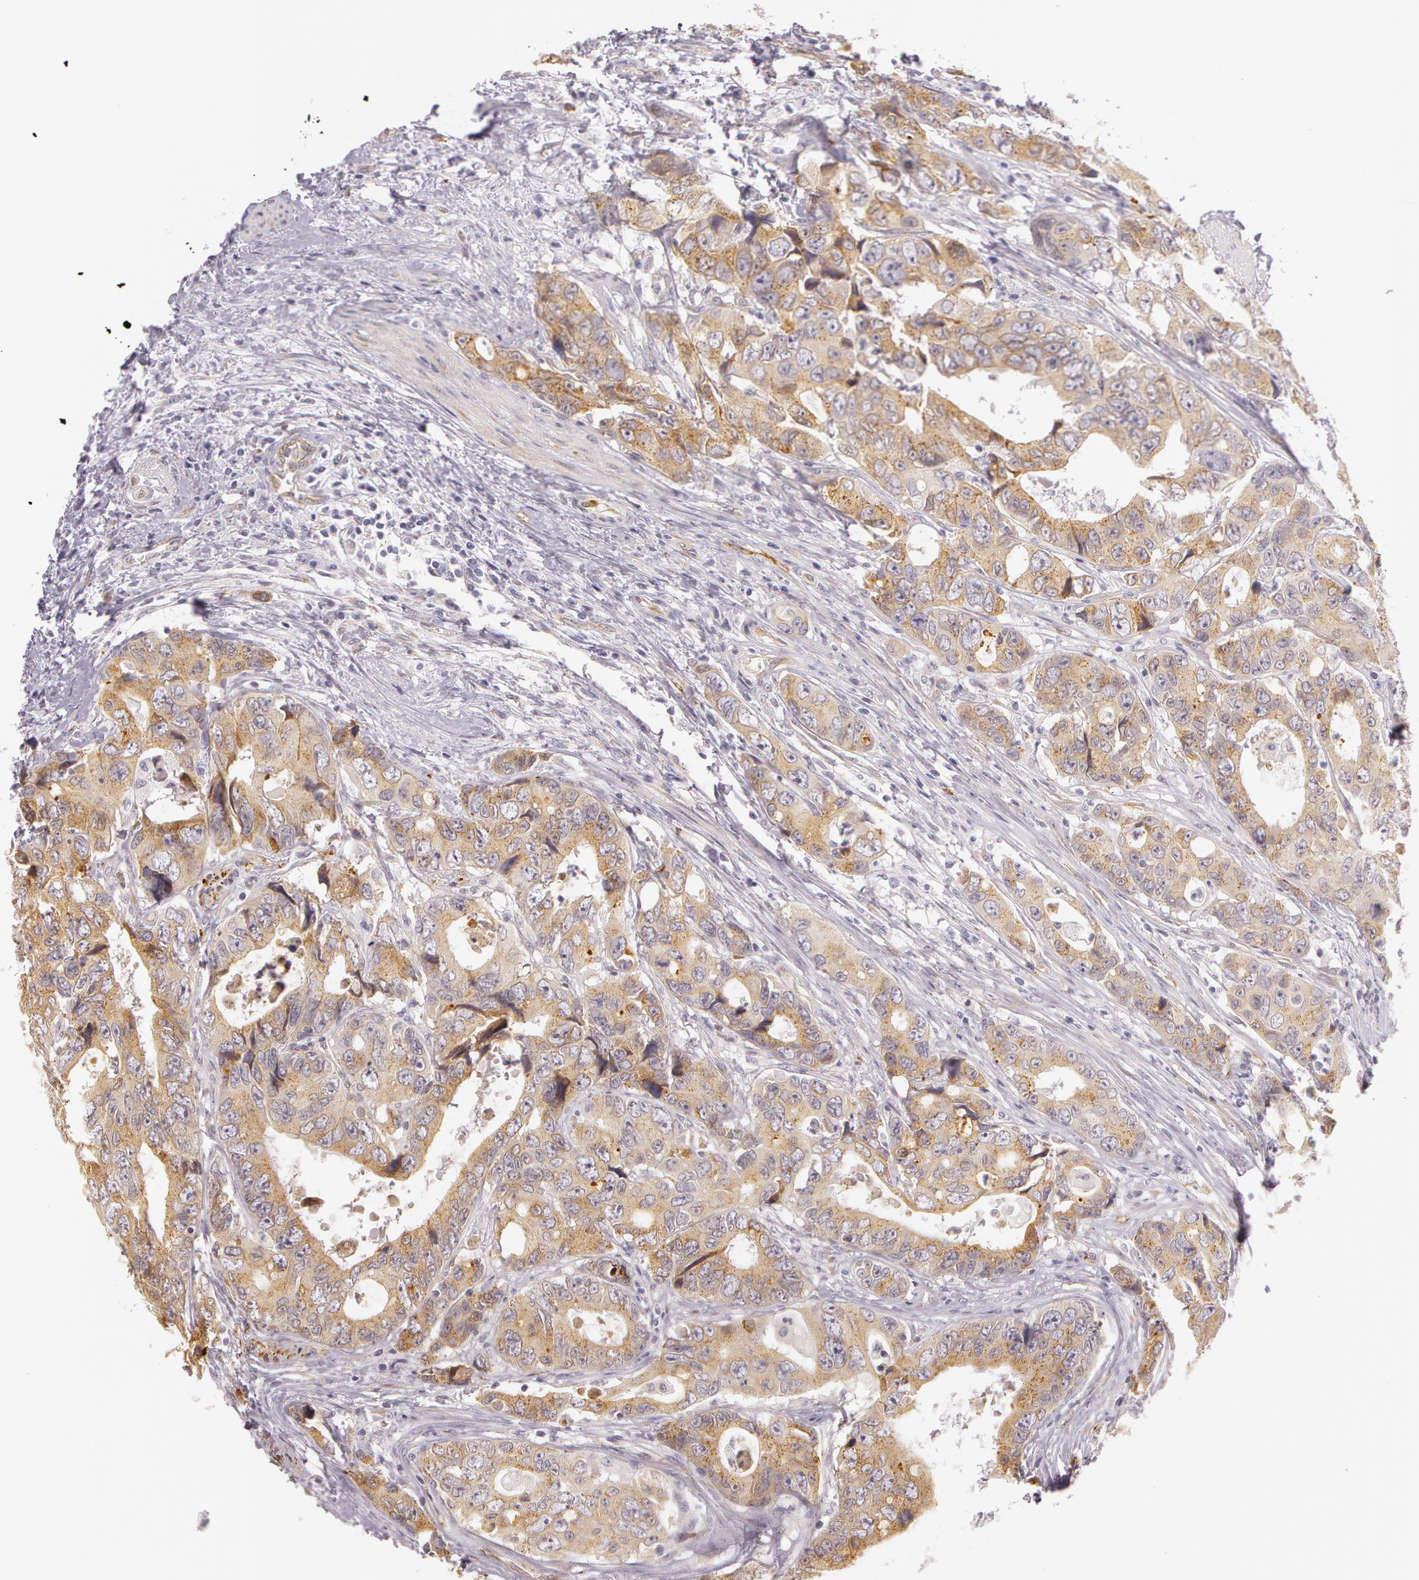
{"staining": {"intensity": "moderate", "quantity": ">75%", "location": "cytoplasmic/membranous"}, "tissue": "colorectal cancer", "cell_type": "Tumor cells", "image_type": "cancer", "snomed": [{"axis": "morphology", "description": "Adenocarcinoma, NOS"}, {"axis": "topography", "description": "Rectum"}], "caption": "A histopathology image of adenocarcinoma (colorectal) stained for a protein shows moderate cytoplasmic/membranous brown staining in tumor cells.", "gene": "APP", "patient": {"sex": "female", "age": 67}}